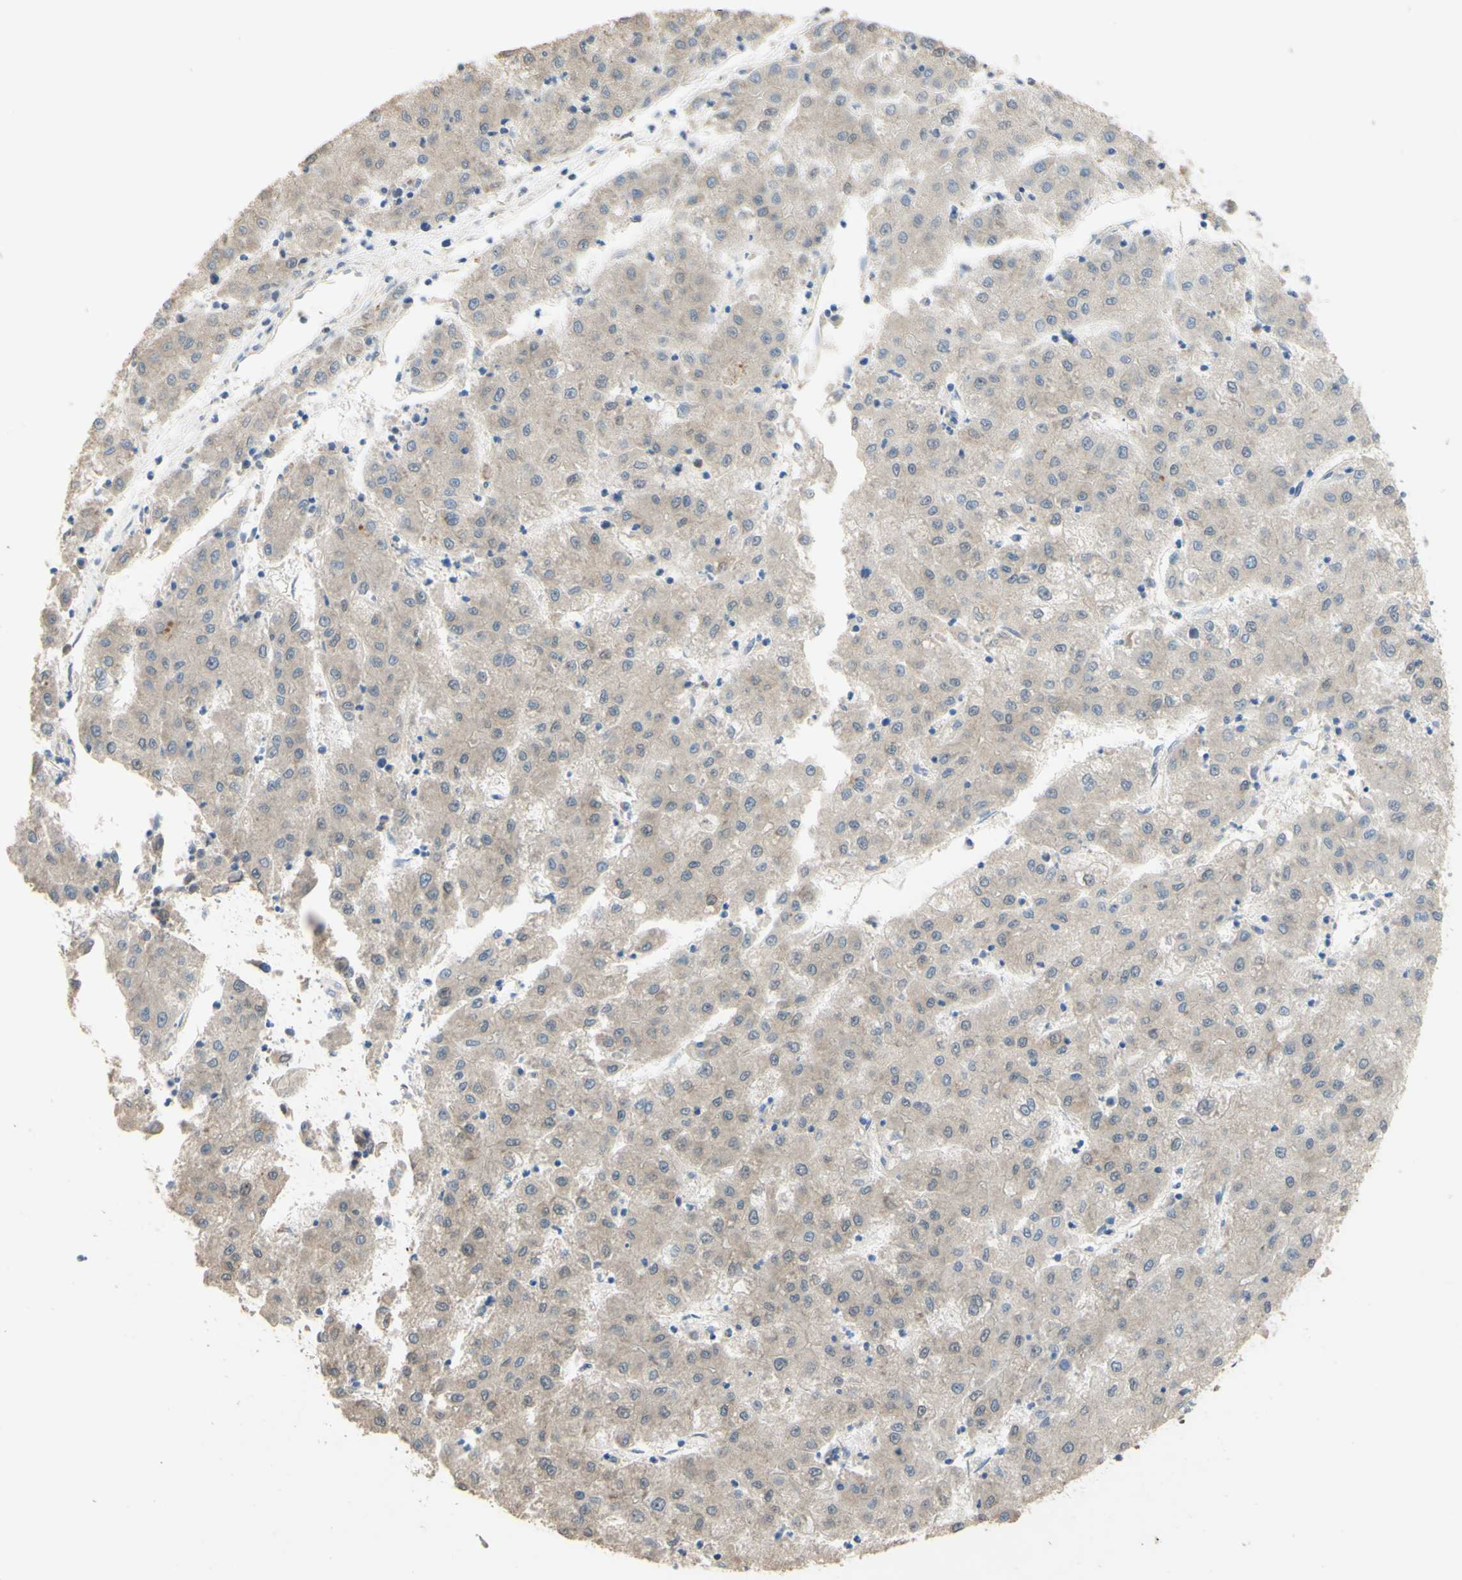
{"staining": {"intensity": "weak", "quantity": "<25%", "location": "cytoplasmic/membranous"}, "tissue": "liver cancer", "cell_type": "Tumor cells", "image_type": "cancer", "snomed": [{"axis": "morphology", "description": "Carcinoma, Hepatocellular, NOS"}, {"axis": "topography", "description": "Liver"}], "caption": "Immunohistochemical staining of human liver hepatocellular carcinoma displays no significant expression in tumor cells.", "gene": "SMIM19", "patient": {"sex": "male", "age": 72}}